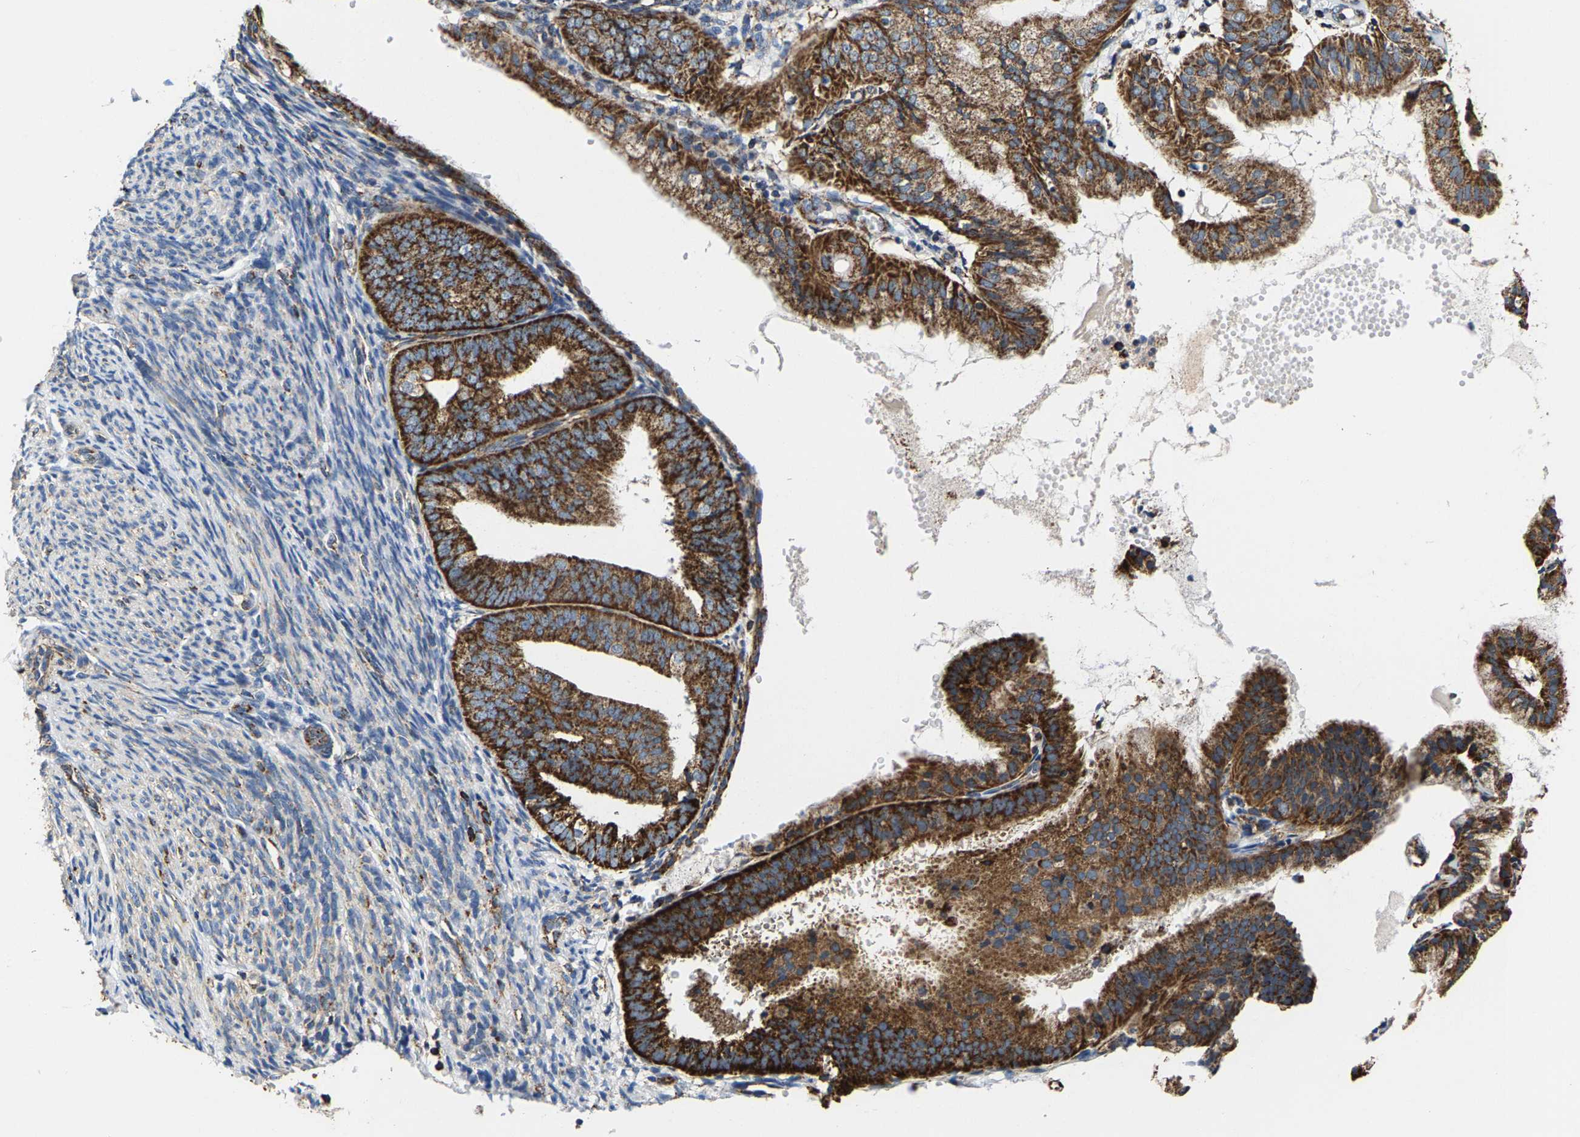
{"staining": {"intensity": "strong", "quantity": ">75%", "location": "cytoplasmic/membranous"}, "tissue": "endometrial cancer", "cell_type": "Tumor cells", "image_type": "cancer", "snomed": [{"axis": "morphology", "description": "Adenocarcinoma, NOS"}, {"axis": "topography", "description": "Endometrium"}], "caption": "IHC photomicrograph of neoplastic tissue: human endometrial adenocarcinoma stained using IHC exhibits high levels of strong protein expression localized specifically in the cytoplasmic/membranous of tumor cells, appearing as a cytoplasmic/membranous brown color.", "gene": "SHMT2", "patient": {"sex": "female", "age": 63}}